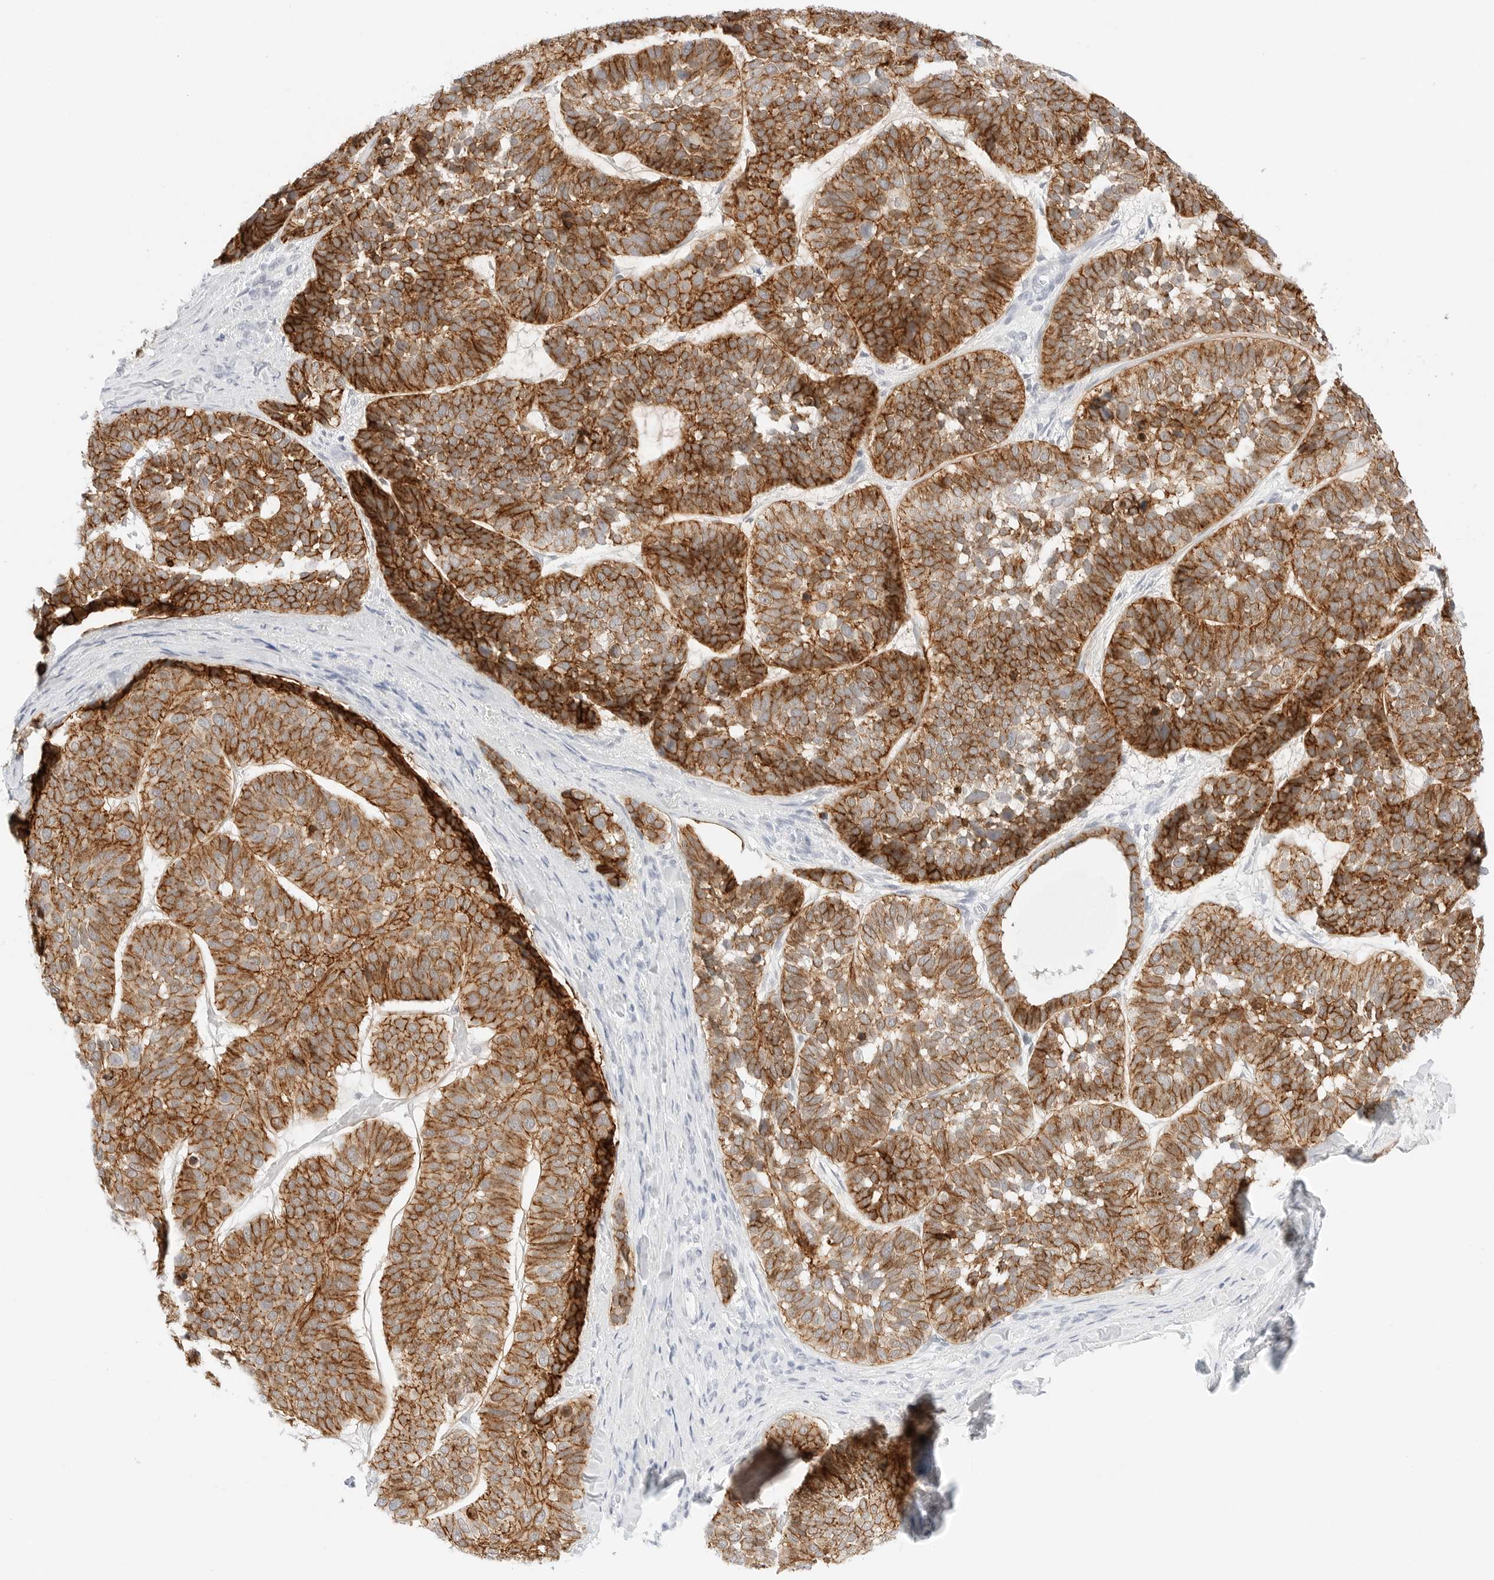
{"staining": {"intensity": "strong", "quantity": ">75%", "location": "cytoplasmic/membranous"}, "tissue": "skin cancer", "cell_type": "Tumor cells", "image_type": "cancer", "snomed": [{"axis": "morphology", "description": "Basal cell carcinoma"}, {"axis": "topography", "description": "Skin"}], "caption": "The histopathology image displays immunohistochemical staining of skin cancer. There is strong cytoplasmic/membranous positivity is appreciated in about >75% of tumor cells.", "gene": "CDH1", "patient": {"sex": "male", "age": 62}}